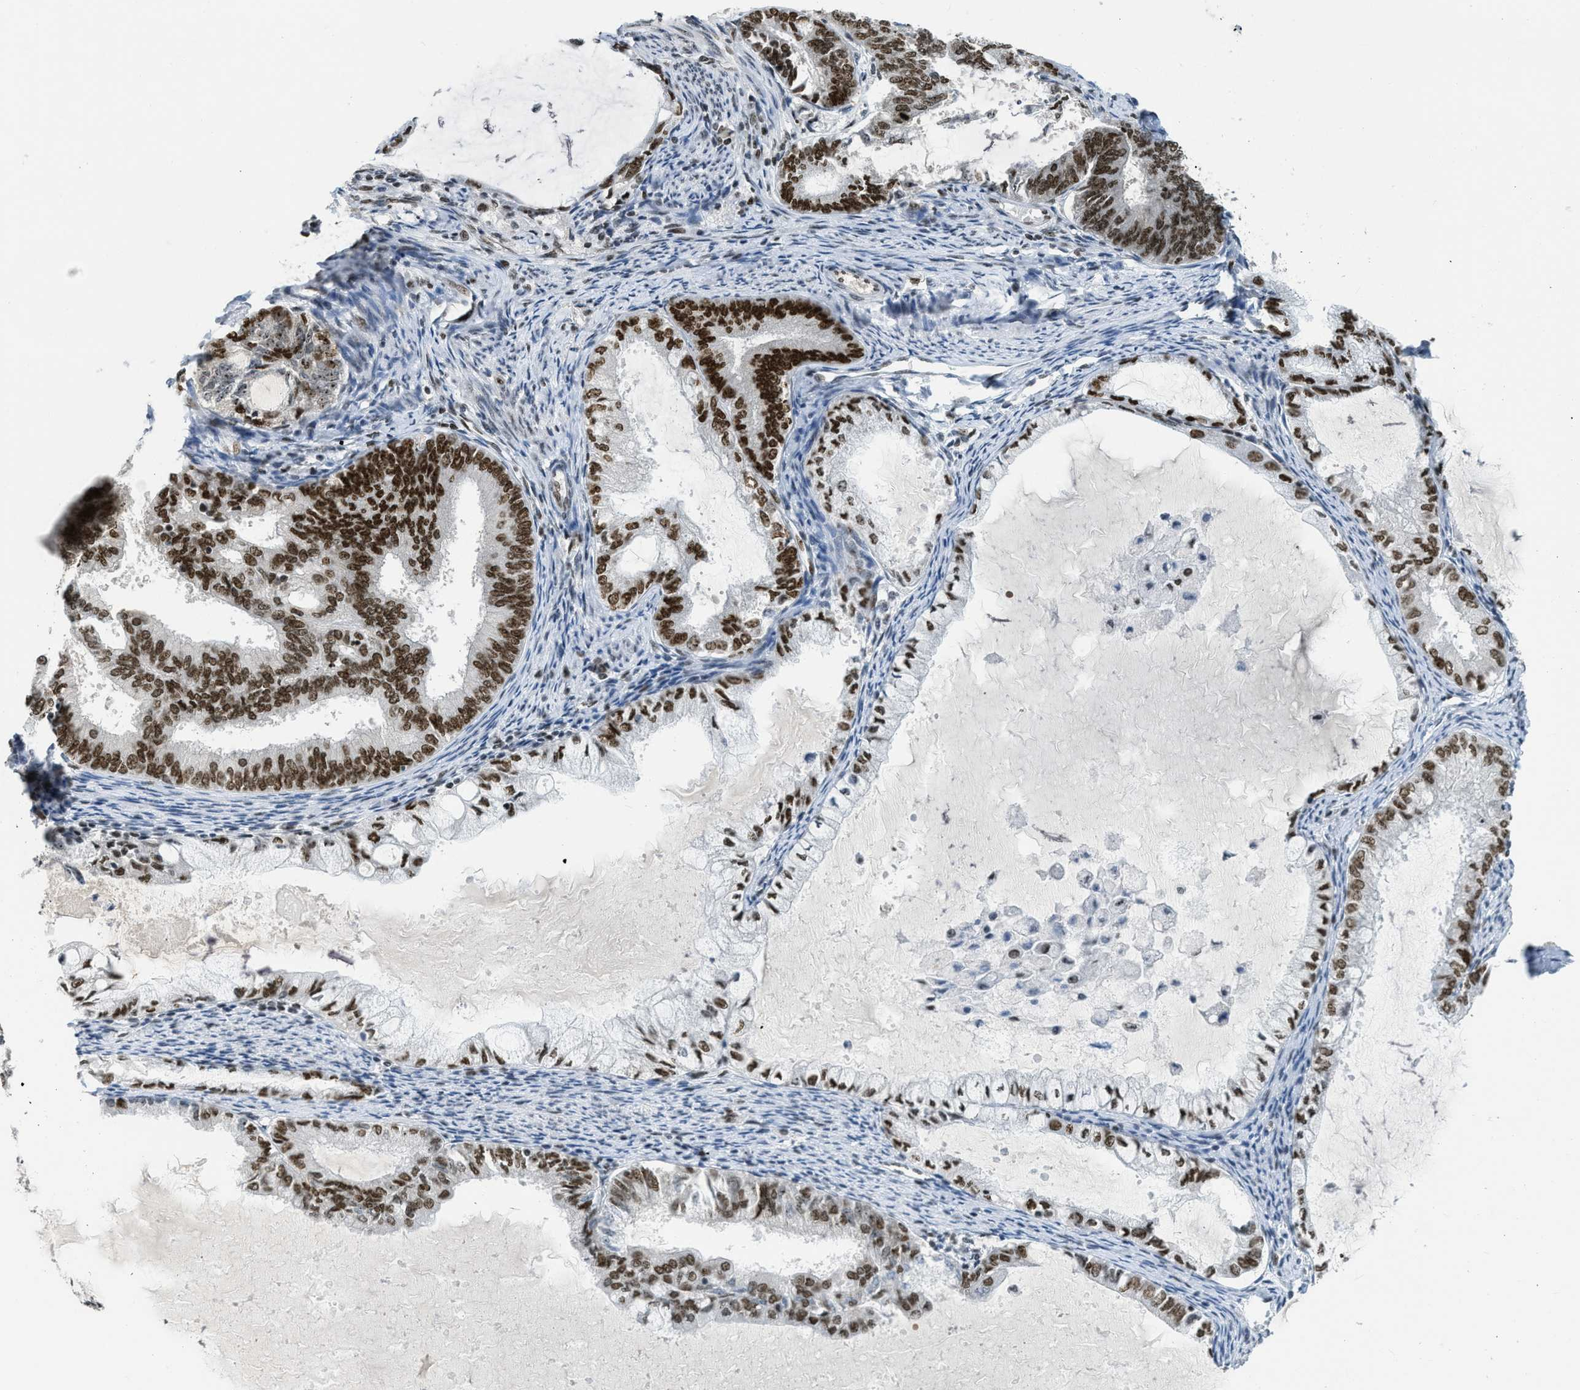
{"staining": {"intensity": "strong", "quantity": ">75%", "location": "nuclear"}, "tissue": "endometrial cancer", "cell_type": "Tumor cells", "image_type": "cancer", "snomed": [{"axis": "morphology", "description": "Adenocarcinoma, NOS"}, {"axis": "topography", "description": "Endometrium"}], "caption": "Brown immunohistochemical staining in endometrial cancer reveals strong nuclear staining in approximately >75% of tumor cells.", "gene": "URB1", "patient": {"sex": "female", "age": 86}}